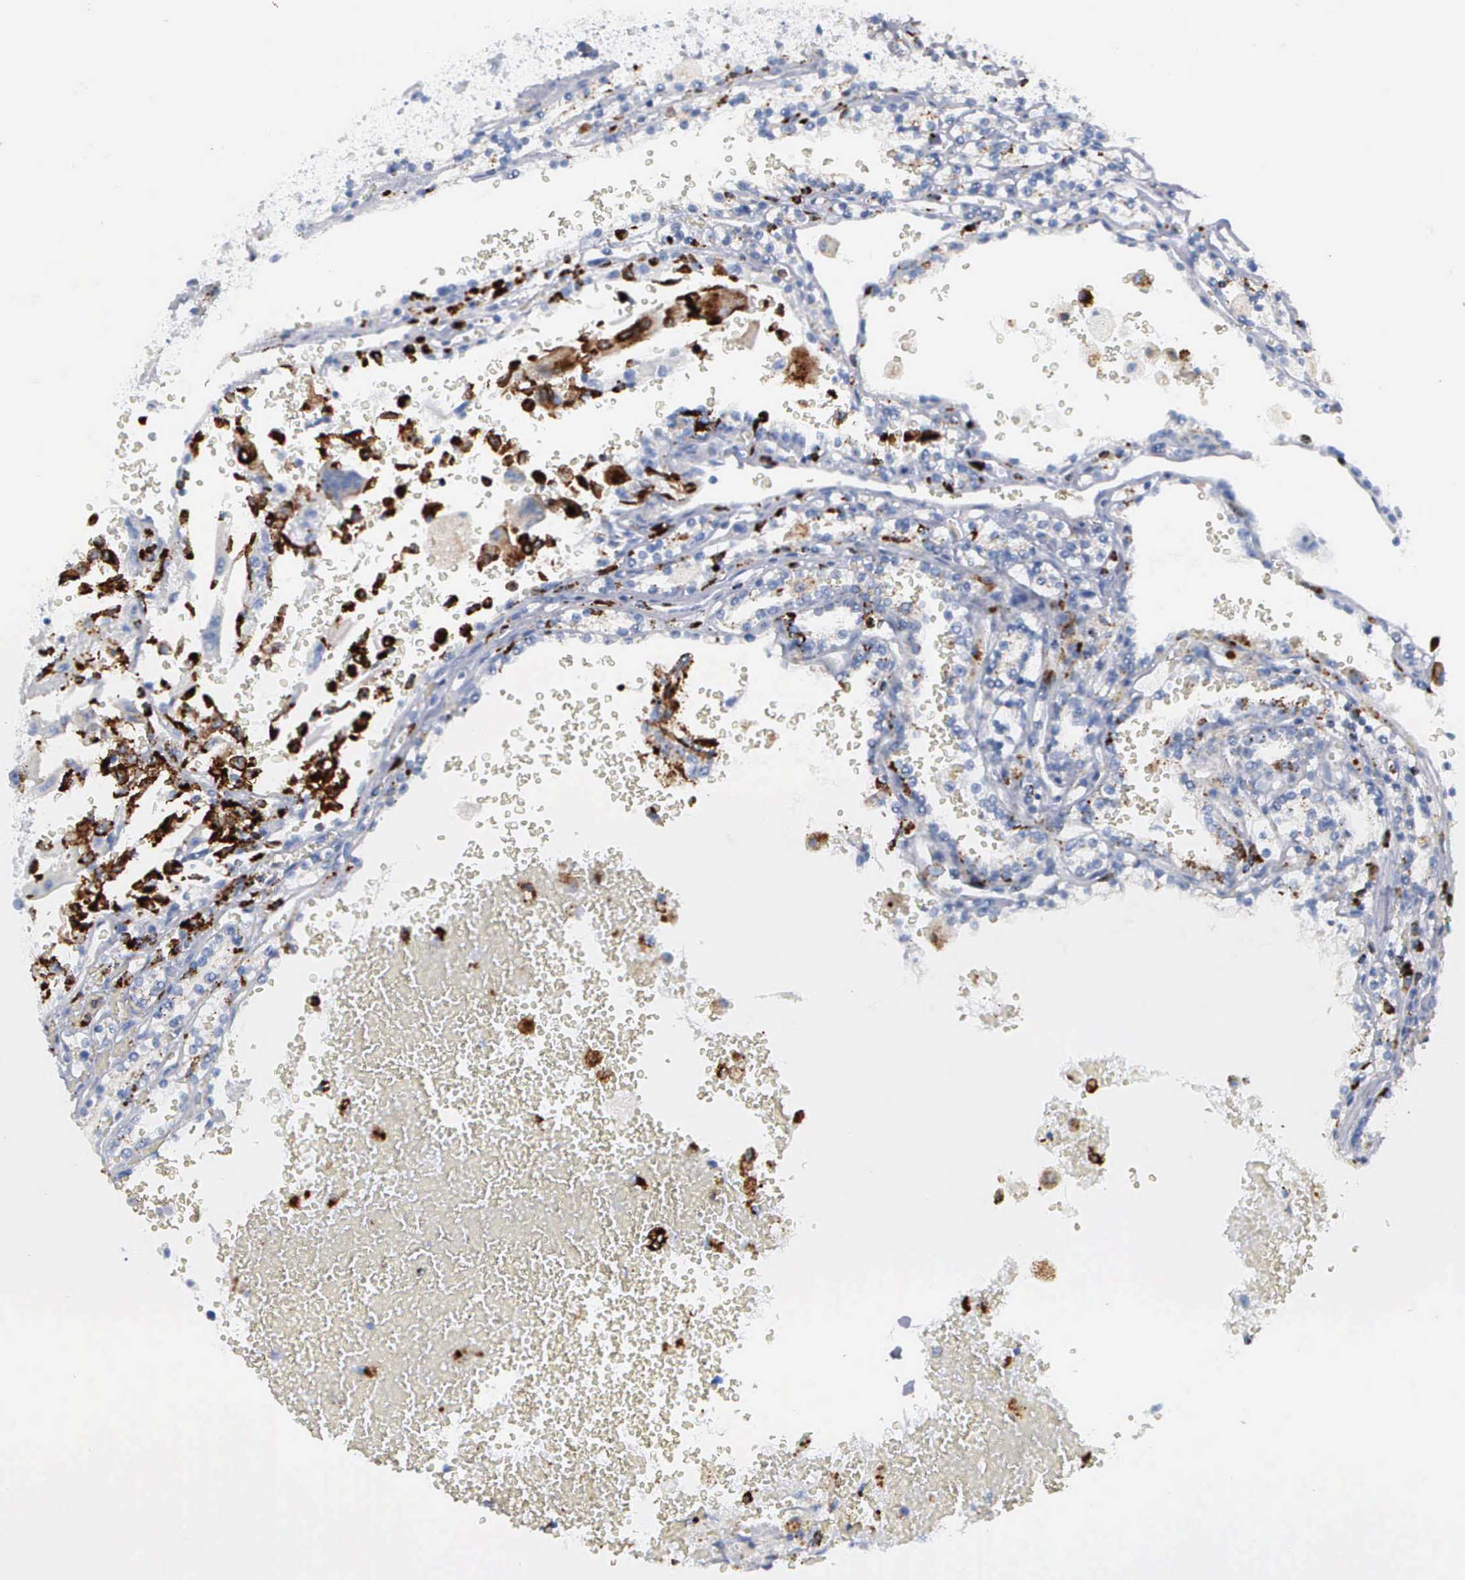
{"staining": {"intensity": "moderate", "quantity": "<25%", "location": "cytoplasmic/membranous"}, "tissue": "renal cancer", "cell_type": "Tumor cells", "image_type": "cancer", "snomed": [{"axis": "morphology", "description": "Adenocarcinoma, NOS"}, {"axis": "topography", "description": "Kidney"}], "caption": "About <25% of tumor cells in human renal cancer show moderate cytoplasmic/membranous protein expression as visualized by brown immunohistochemical staining.", "gene": "CTSH", "patient": {"sex": "female", "age": 56}}